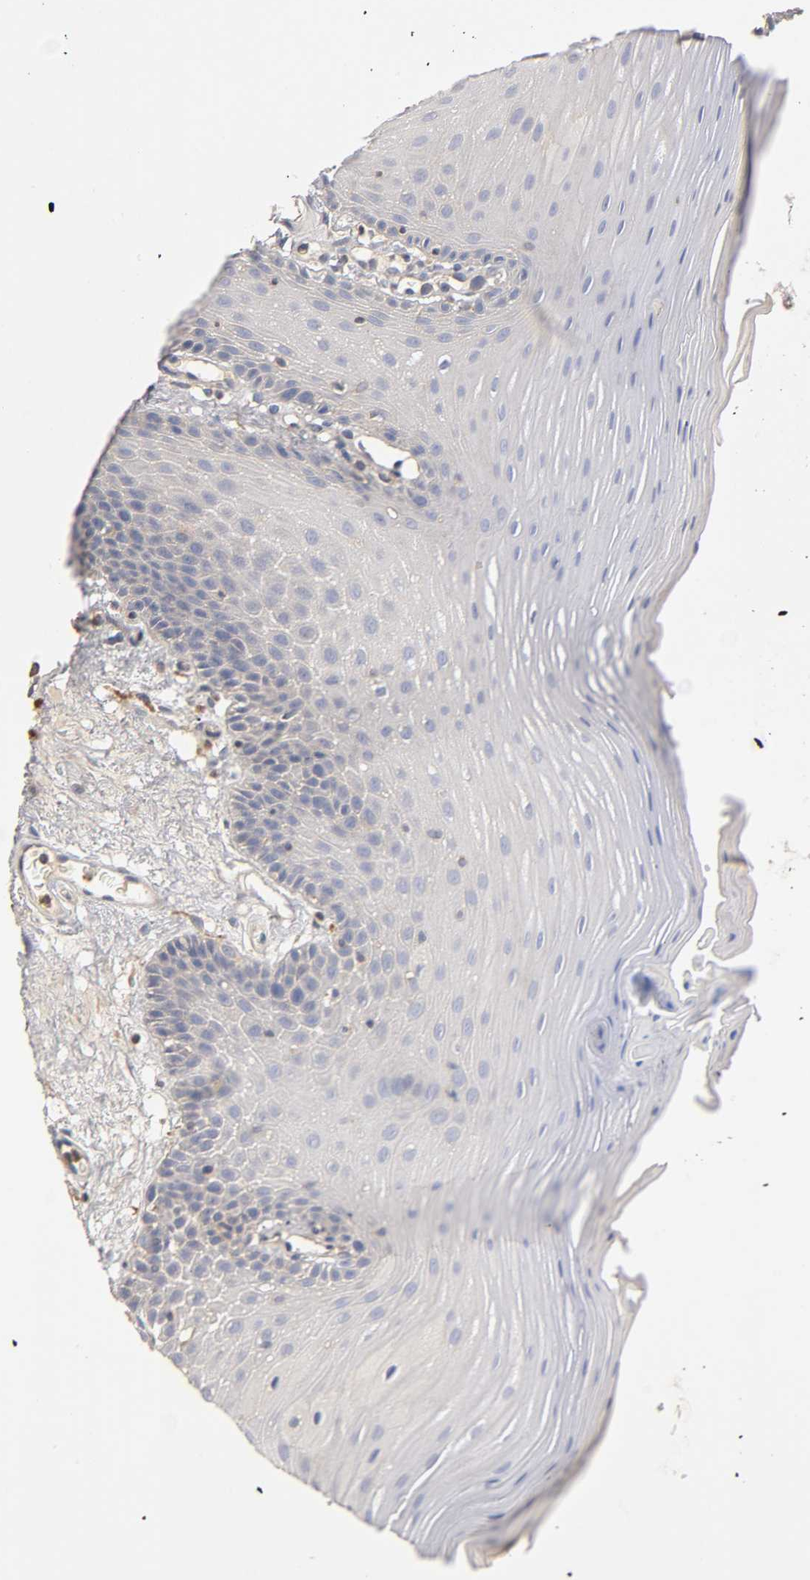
{"staining": {"intensity": "negative", "quantity": "none", "location": "none"}, "tissue": "oral mucosa", "cell_type": "Squamous epithelial cells", "image_type": "normal", "snomed": [{"axis": "morphology", "description": "Normal tissue, NOS"}, {"axis": "morphology", "description": "Squamous cell carcinoma, NOS"}, {"axis": "topography", "description": "Skeletal muscle"}, {"axis": "topography", "description": "Oral tissue"}, {"axis": "topography", "description": "Head-Neck"}], "caption": "Immunohistochemistry (IHC) of benign human oral mucosa demonstrates no positivity in squamous epithelial cells.", "gene": "RHOA", "patient": {"sex": "male", "age": 71}}